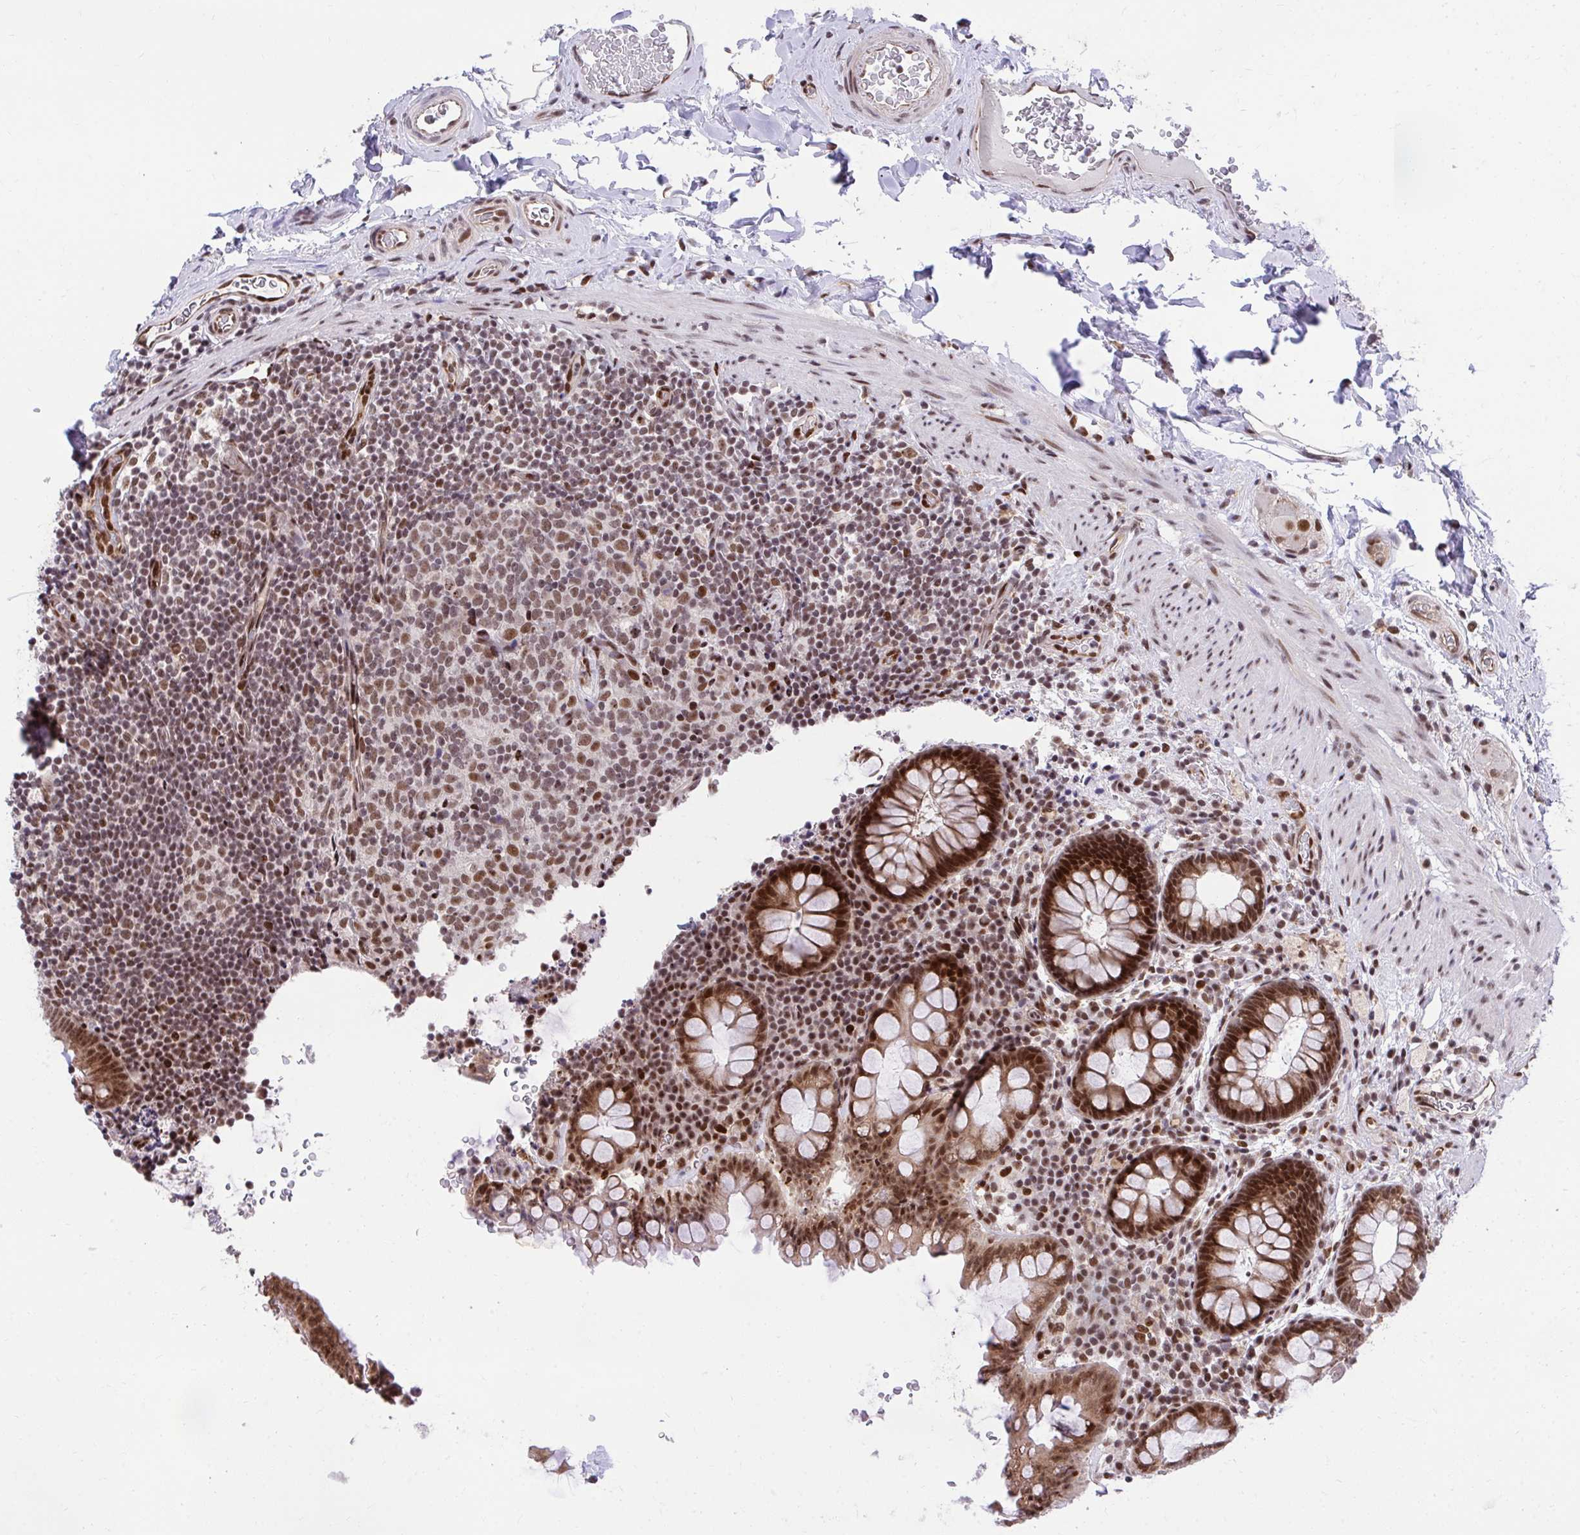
{"staining": {"intensity": "strong", "quantity": ">75%", "location": "cytoplasmic/membranous,nuclear"}, "tissue": "rectum", "cell_type": "Glandular cells", "image_type": "normal", "snomed": [{"axis": "morphology", "description": "Normal tissue, NOS"}, {"axis": "topography", "description": "Rectum"}, {"axis": "topography", "description": "Peripheral nerve tissue"}], "caption": "Glandular cells show strong cytoplasmic/membranous,nuclear positivity in approximately >75% of cells in unremarkable rectum. Immunohistochemistry (ihc) stains the protein in brown and the nuclei are stained blue.", "gene": "HOXA4", "patient": {"sex": "female", "age": 69}}